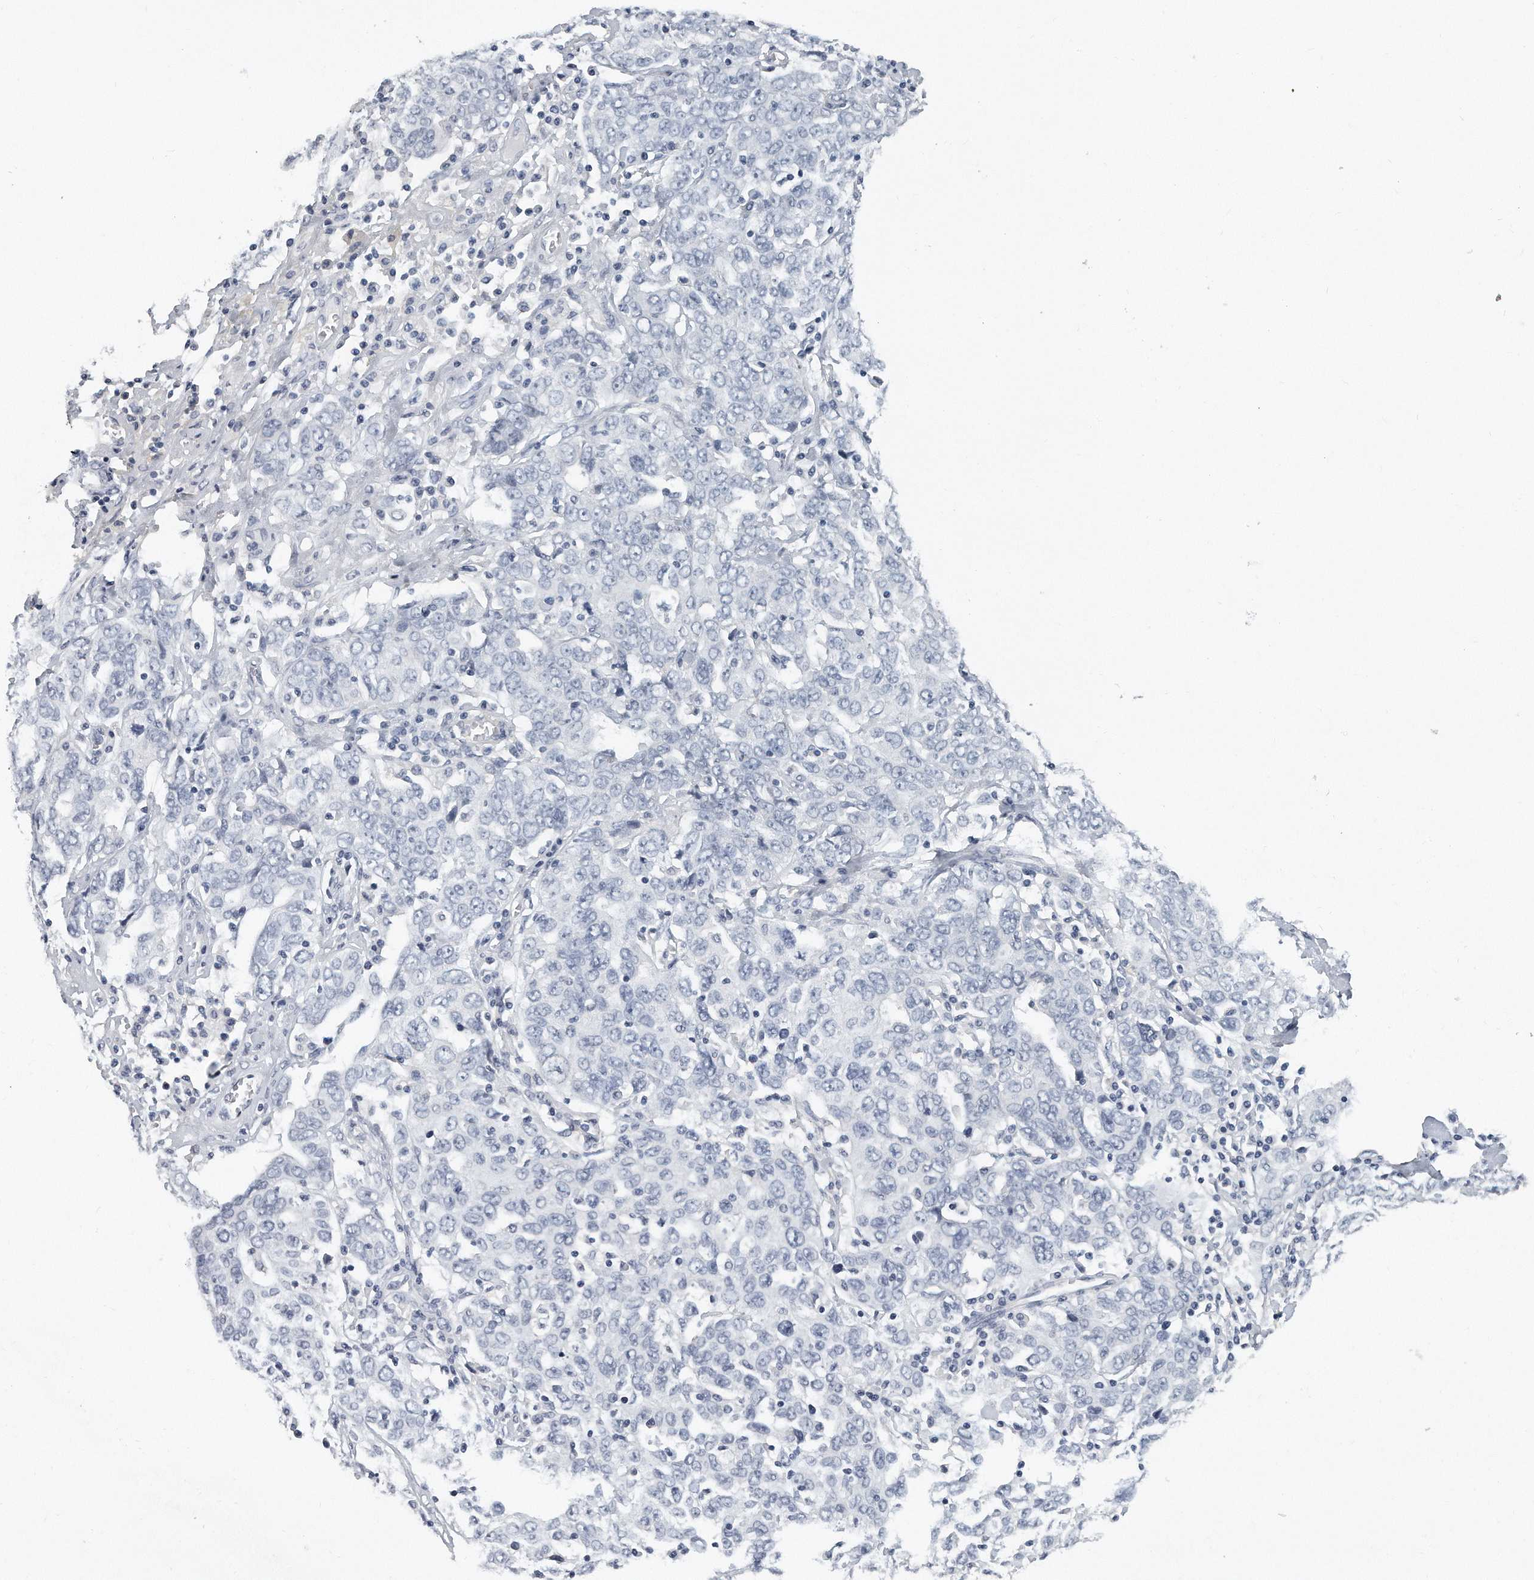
{"staining": {"intensity": "negative", "quantity": "none", "location": "none"}, "tissue": "ovarian cancer", "cell_type": "Tumor cells", "image_type": "cancer", "snomed": [{"axis": "morphology", "description": "Carcinoma, endometroid"}, {"axis": "topography", "description": "Ovary"}], "caption": "A high-resolution image shows IHC staining of ovarian endometroid carcinoma, which displays no significant positivity in tumor cells.", "gene": "KLHL7", "patient": {"sex": "female", "age": 62}}